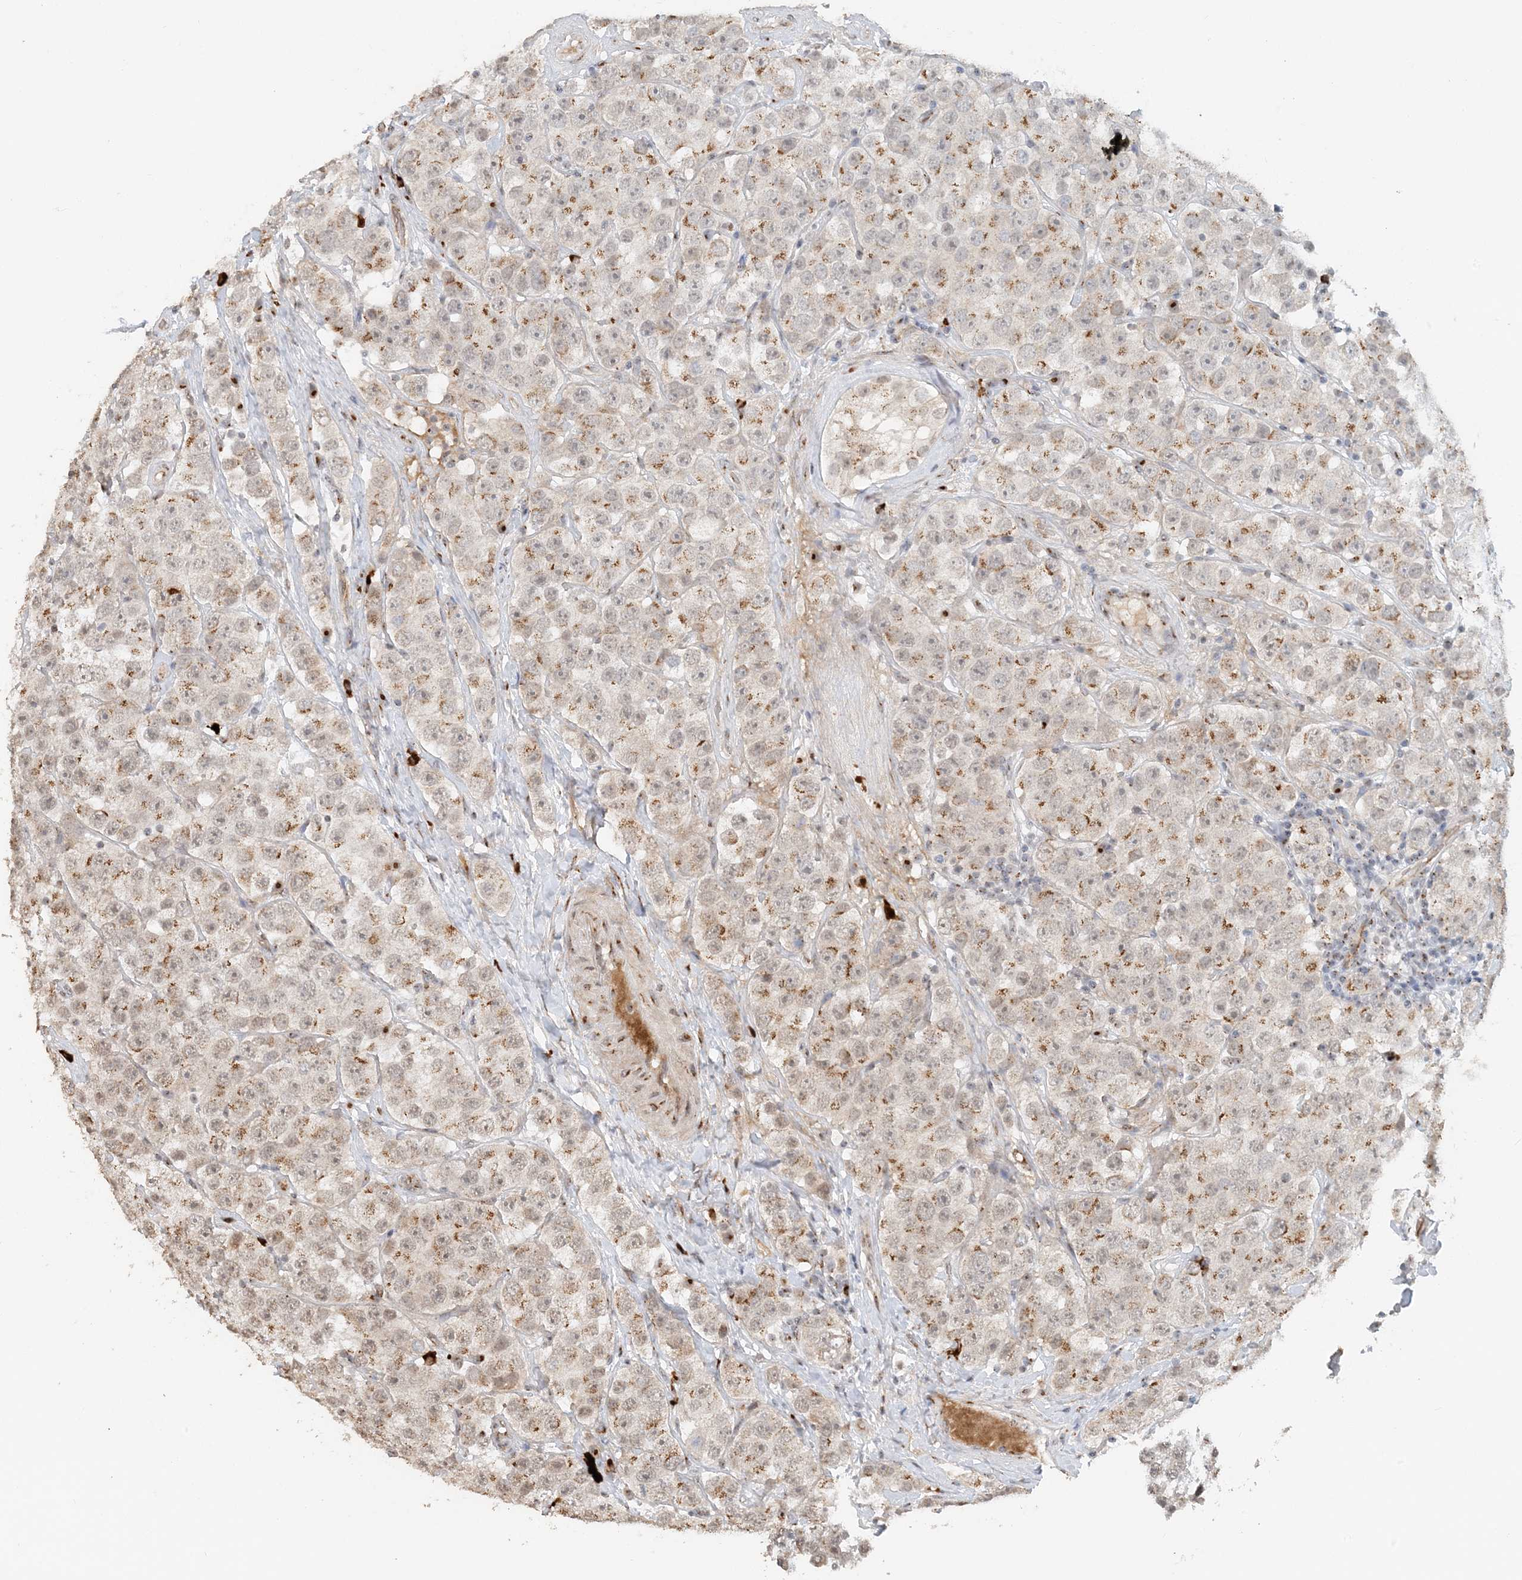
{"staining": {"intensity": "moderate", "quantity": "25%-75%", "location": "cytoplasmic/membranous"}, "tissue": "testis cancer", "cell_type": "Tumor cells", "image_type": "cancer", "snomed": [{"axis": "morphology", "description": "Seminoma, NOS"}, {"axis": "topography", "description": "Testis"}], "caption": "This micrograph shows immunohistochemistry (IHC) staining of human testis cancer, with medium moderate cytoplasmic/membranous positivity in about 25%-75% of tumor cells.", "gene": "ZCCHC4", "patient": {"sex": "male", "age": 28}}